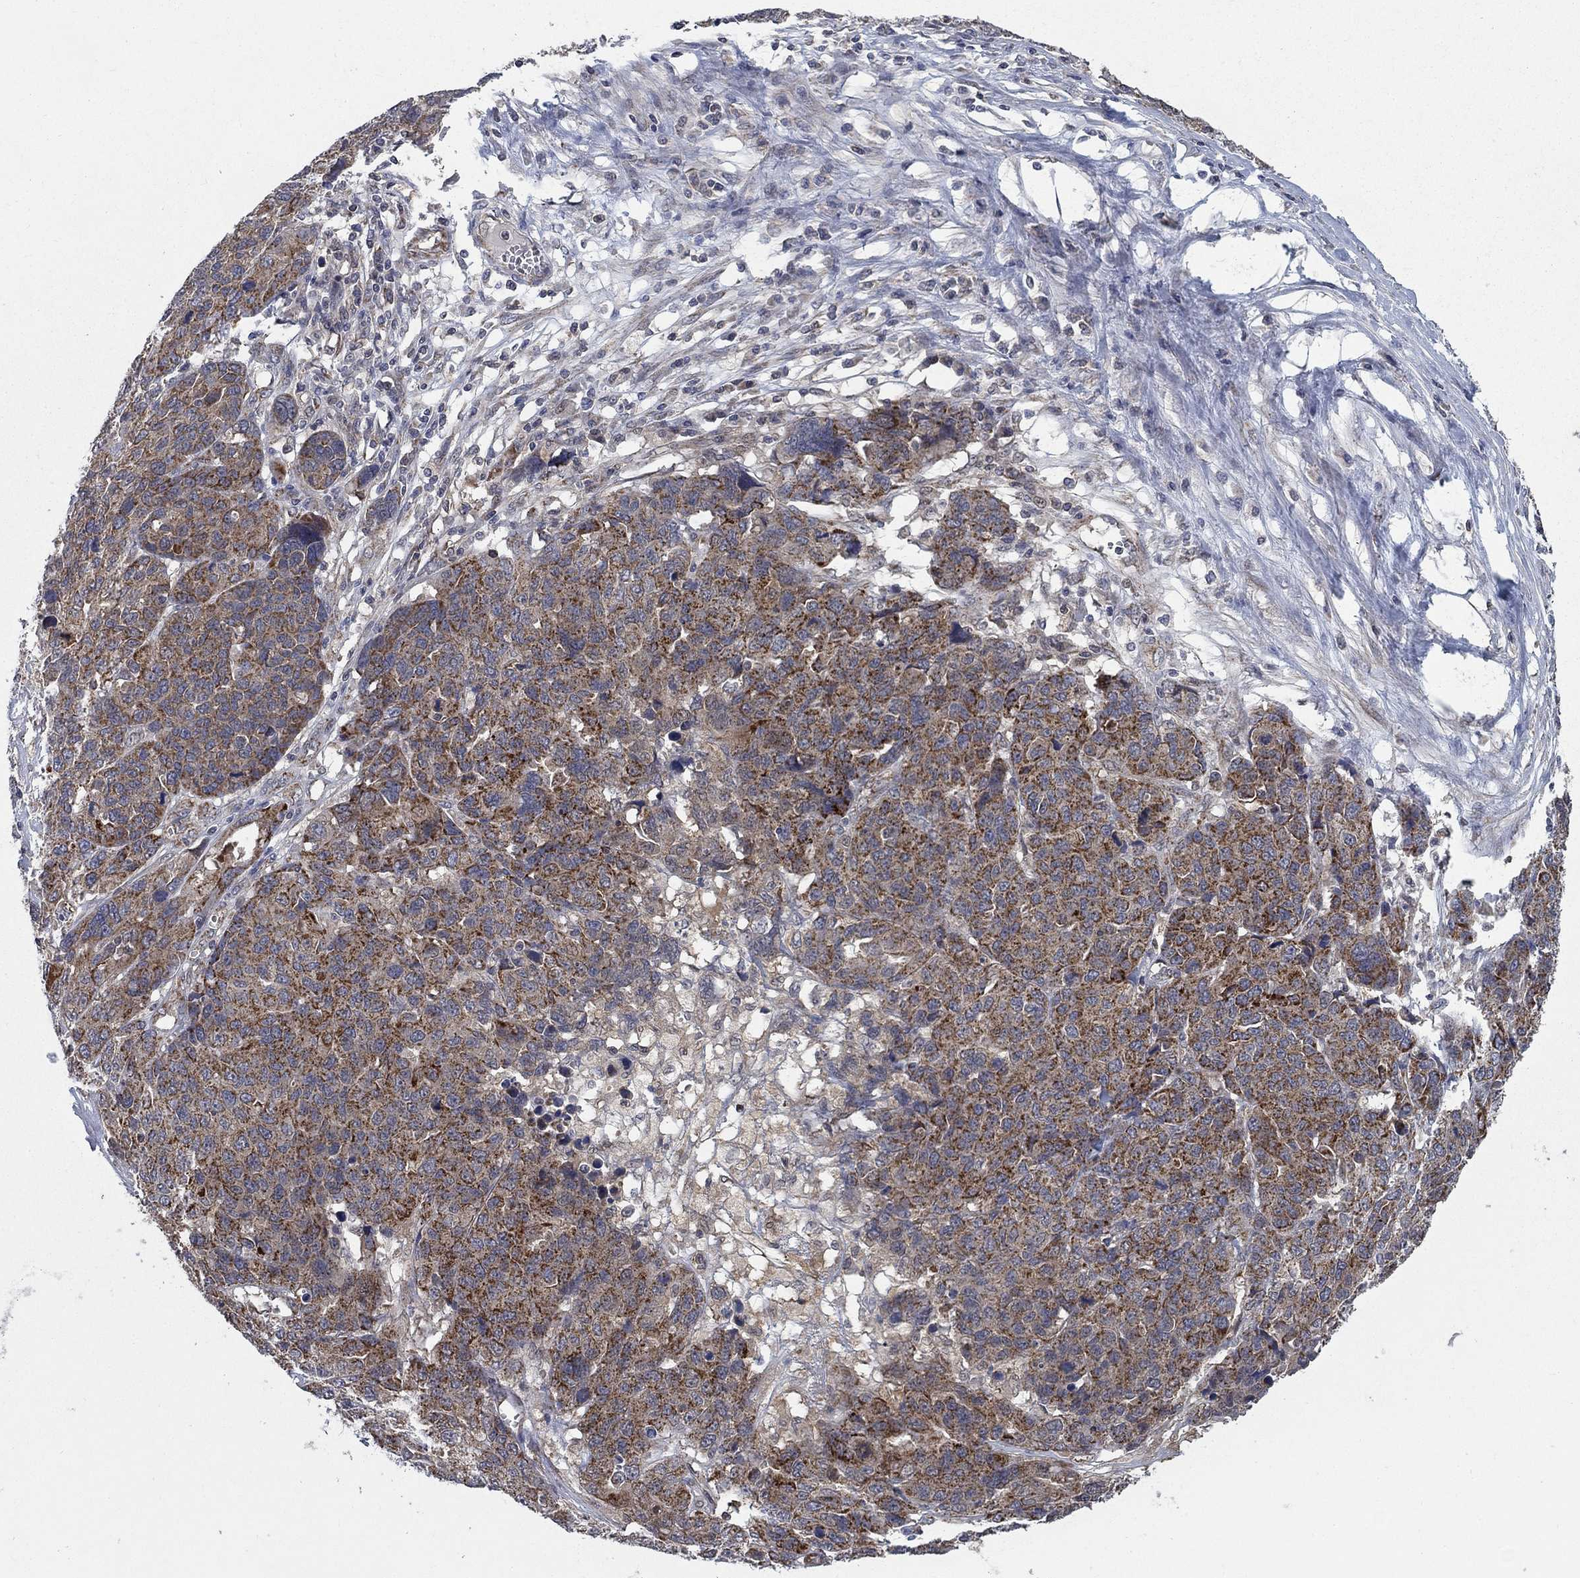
{"staining": {"intensity": "moderate", "quantity": ">75%", "location": "cytoplasmic/membranous"}, "tissue": "ovarian cancer", "cell_type": "Tumor cells", "image_type": "cancer", "snomed": [{"axis": "morphology", "description": "Cystadenocarcinoma, serous, NOS"}, {"axis": "topography", "description": "Ovary"}], "caption": "Ovarian serous cystadenocarcinoma stained with IHC shows moderate cytoplasmic/membranous staining in approximately >75% of tumor cells.", "gene": "NME7", "patient": {"sex": "female", "age": 87}}